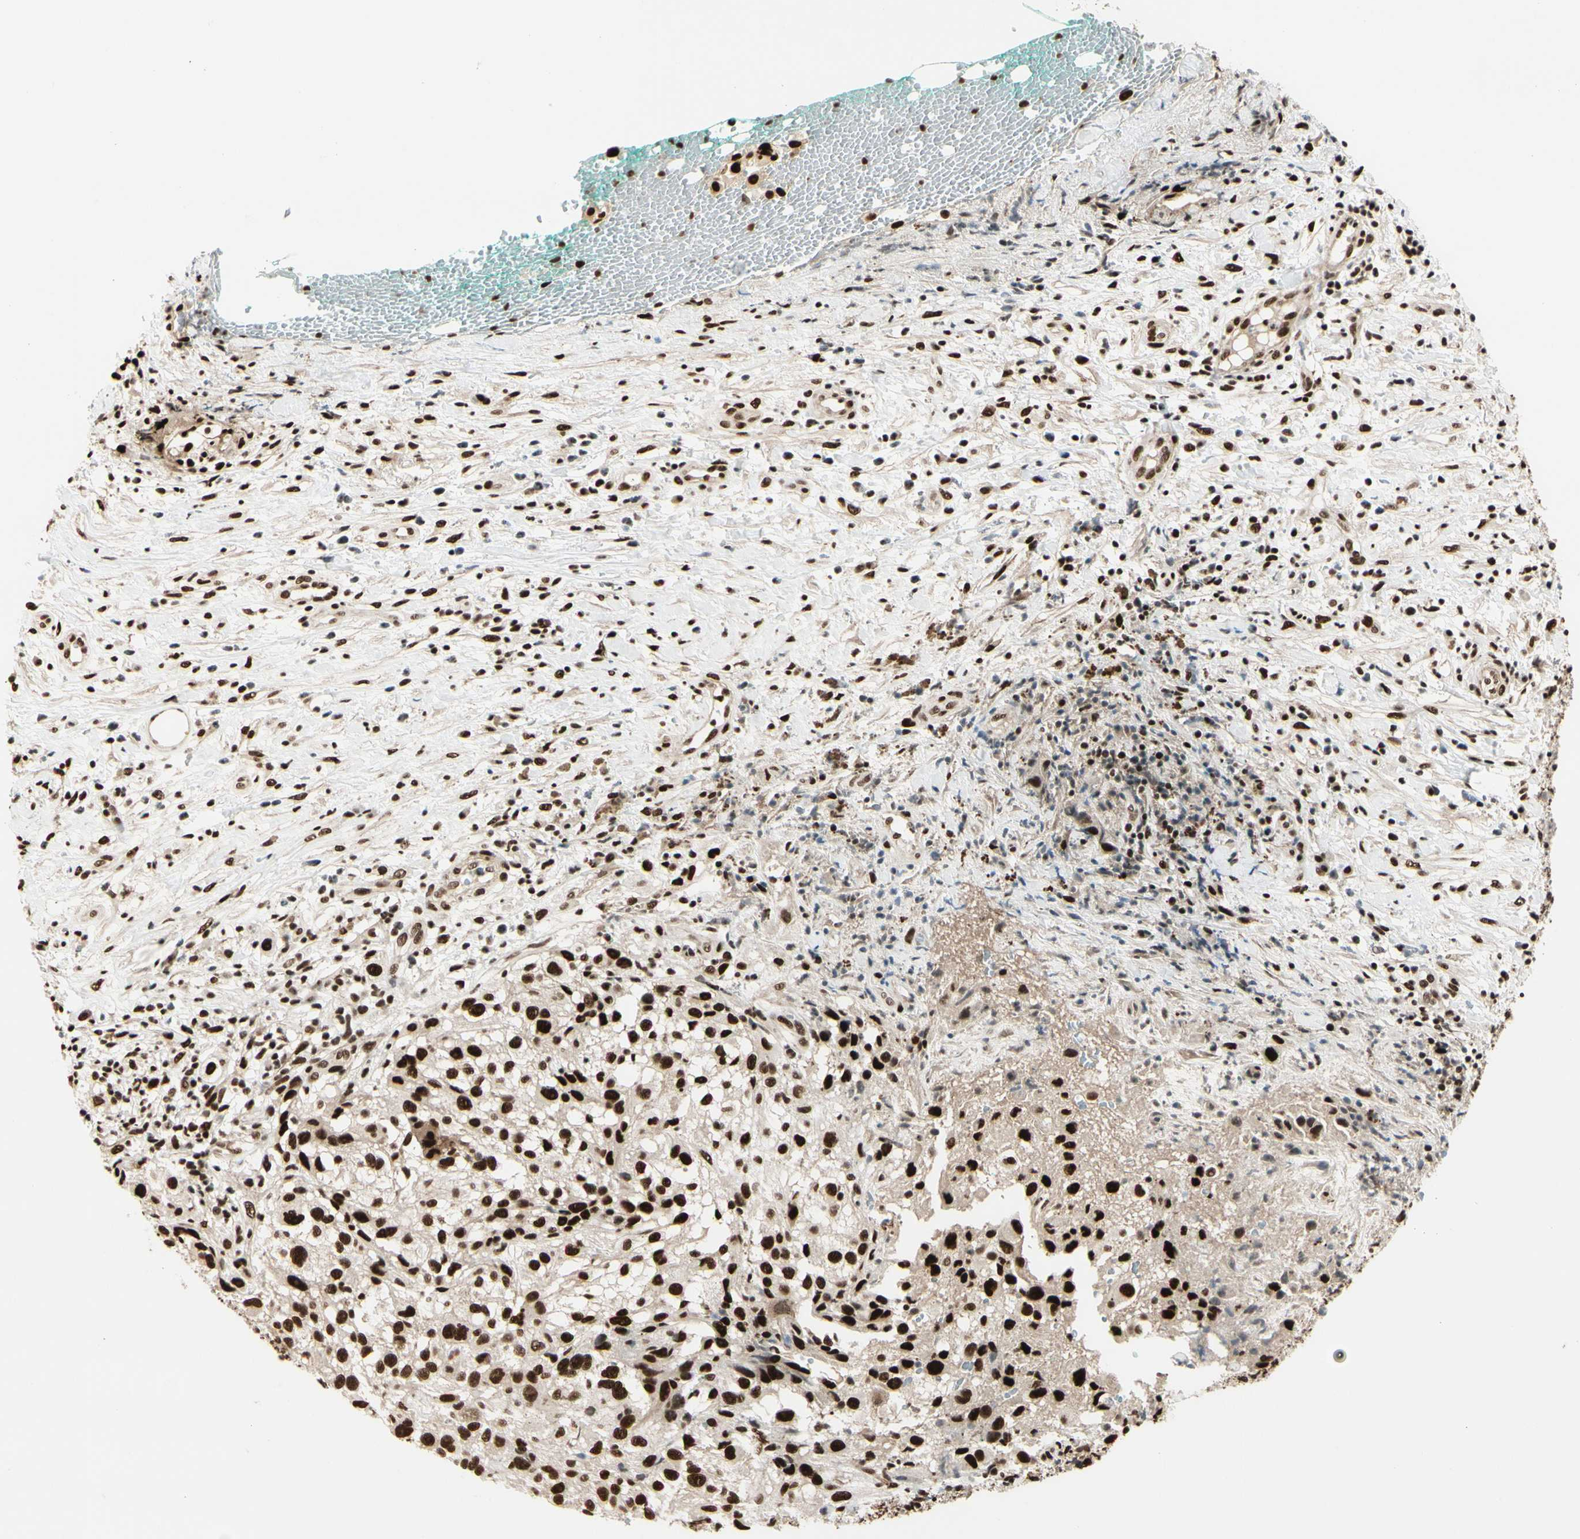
{"staining": {"intensity": "strong", "quantity": ">75%", "location": "nuclear"}, "tissue": "melanoma", "cell_type": "Tumor cells", "image_type": "cancer", "snomed": [{"axis": "morphology", "description": "Necrosis, NOS"}, {"axis": "morphology", "description": "Malignant melanoma, NOS"}, {"axis": "topography", "description": "Skin"}], "caption": "This is a histology image of immunohistochemistry (IHC) staining of malignant melanoma, which shows strong positivity in the nuclear of tumor cells.", "gene": "HEXIM1", "patient": {"sex": "female", "age": 87}}